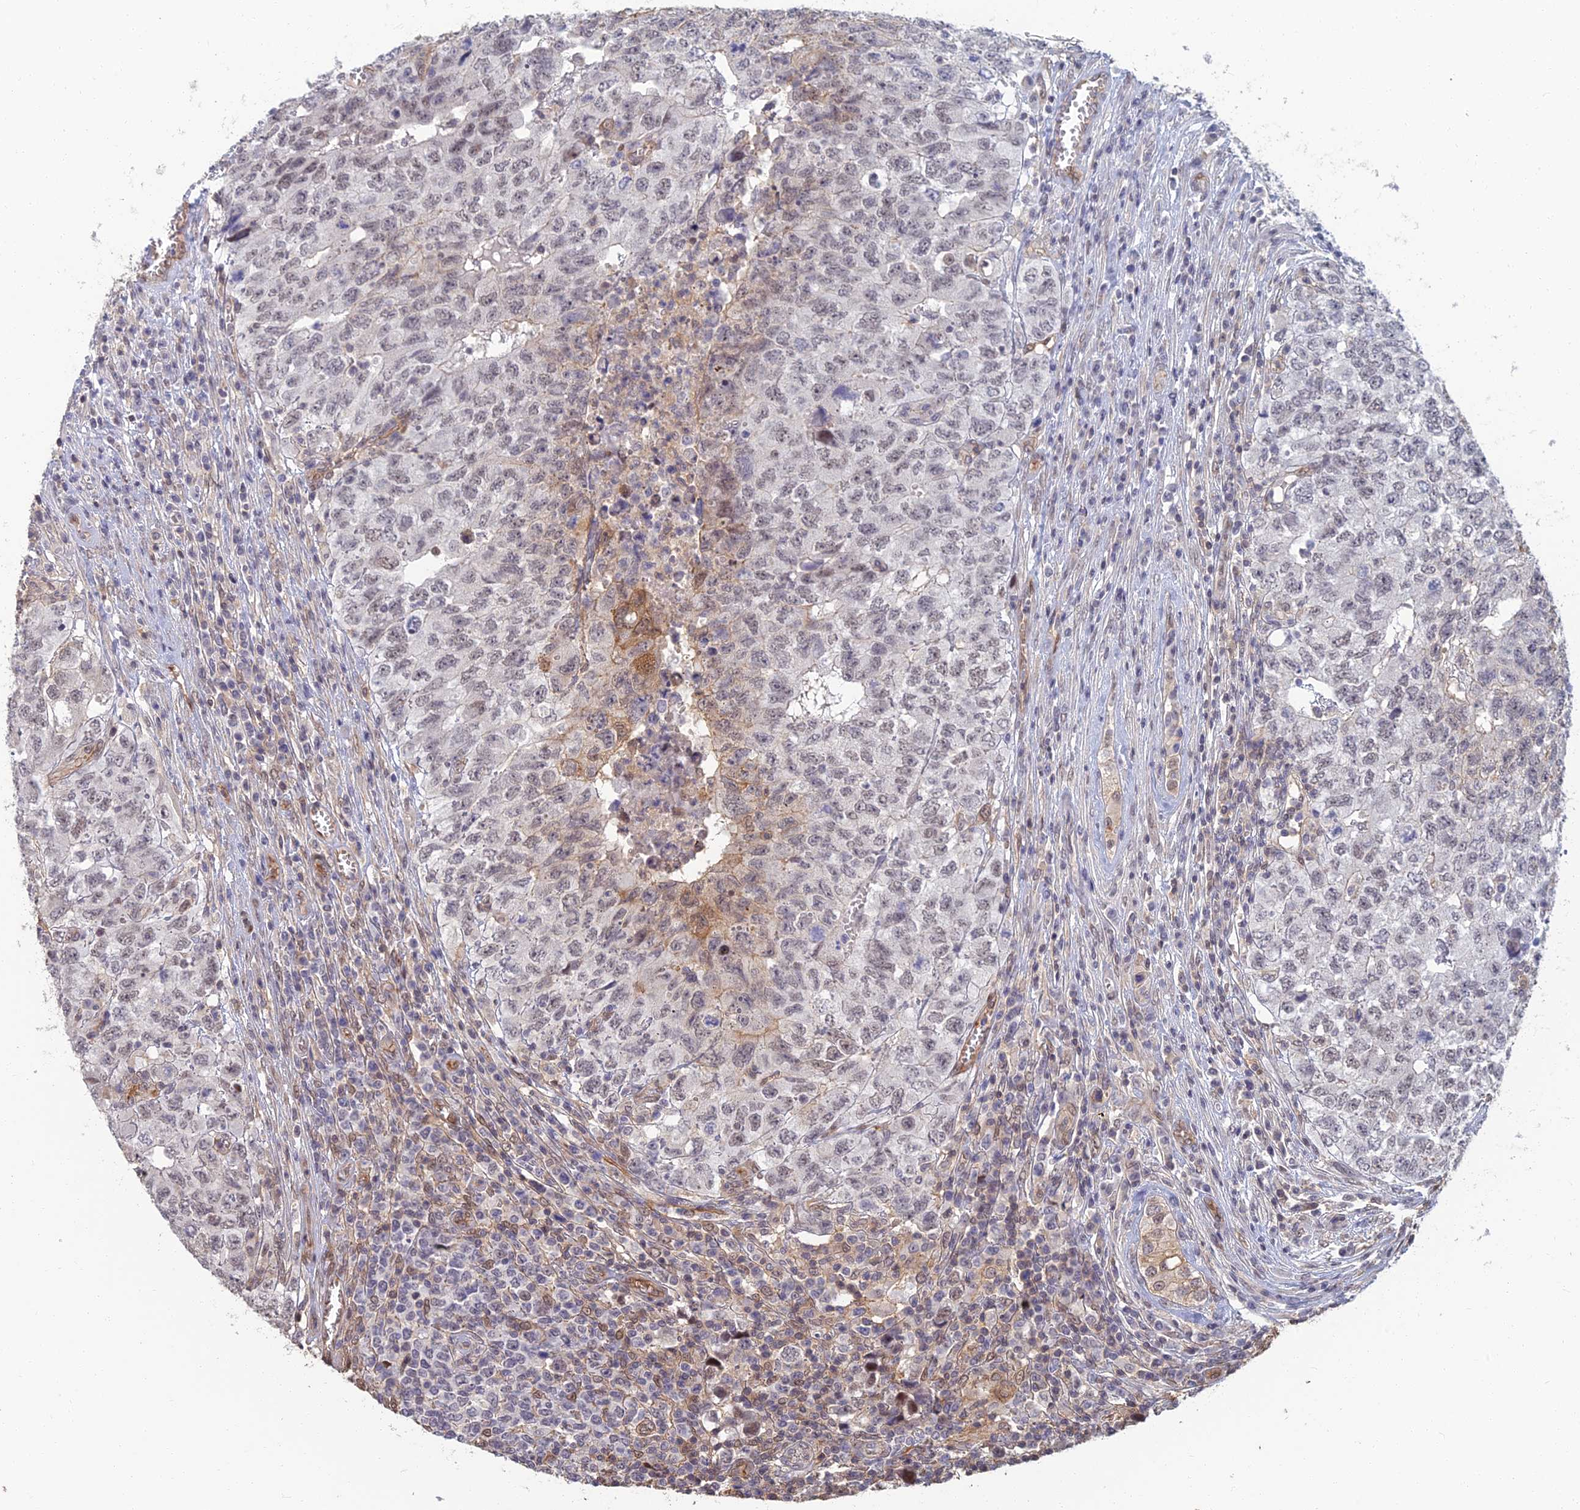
{"staining": {"intensity": "weak", "quantity": "25%-75%", "location": "nuclear"}, "tissue": "testis cancer", "cell_type": "Tumor cells", "image_type": "cancer", "snomed": [{"axis": "morphology", "description": "Carcinoma, Embryonal, NOS"}, {"axis": "topography", "description": "Testis"}], "caption": "This is a histology image of IHC staining of embryonal carcinoma (testis), which shows weak positivity in the nuclear of tumor cells.", "gene": "LRRN3", "patient": {"sex": "male", "age": 34}}